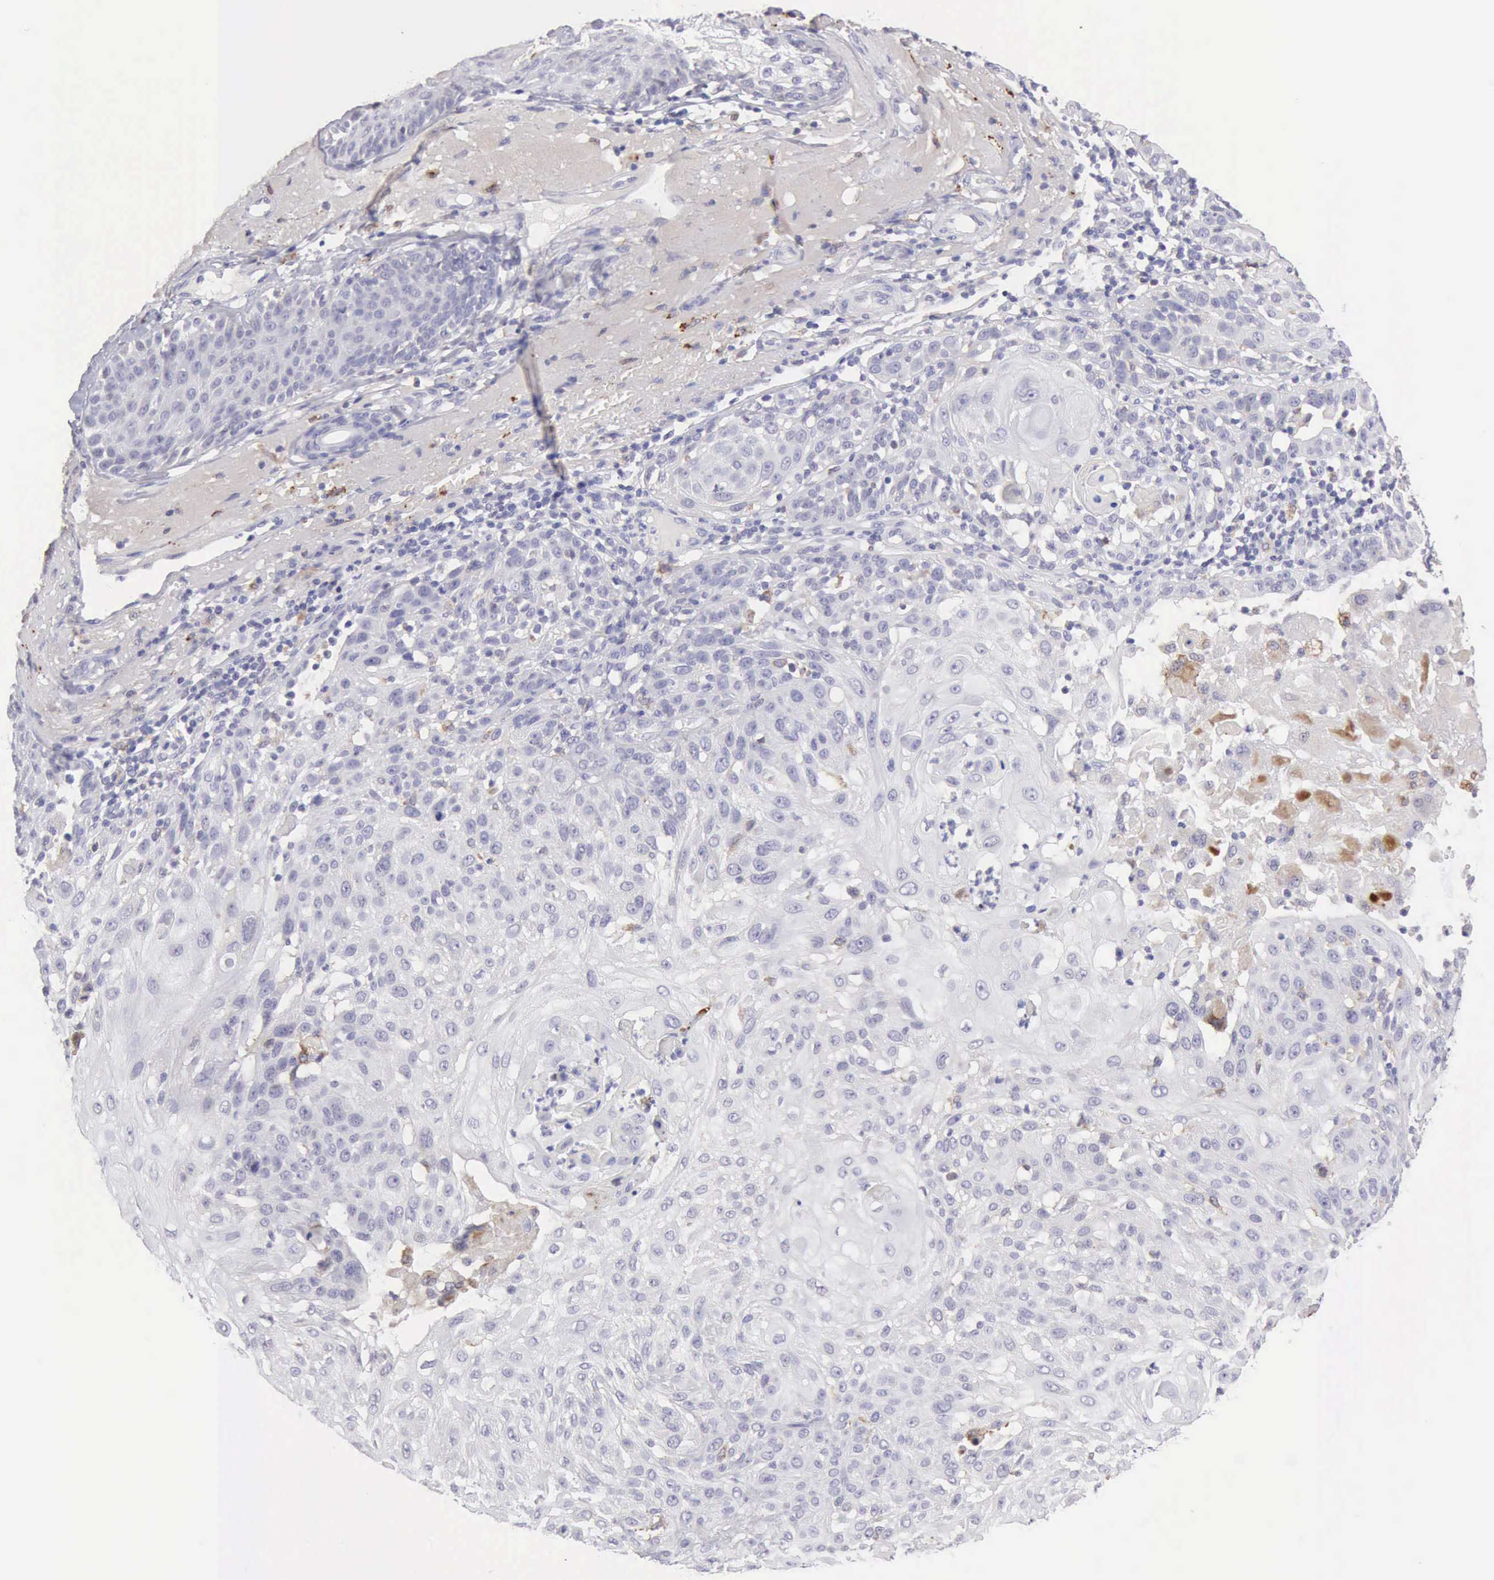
{"staining": {"intensity": "negative", "quantity": "none", "location": "none"}, "tissue": "skin cancer", "cell_type": "Tumor cells", "image_type": "cancer", "snomed": [{"axis": "morphology", "description": "Squamous cell carcinoma, NOS"}, {"axis": "topography", "description": "Skin"}], "caption": "Tumor cells show no significant protein expression in skin cancer.", "gene": "RNASE1", "patient": {"sex": "female", "age": 89}}